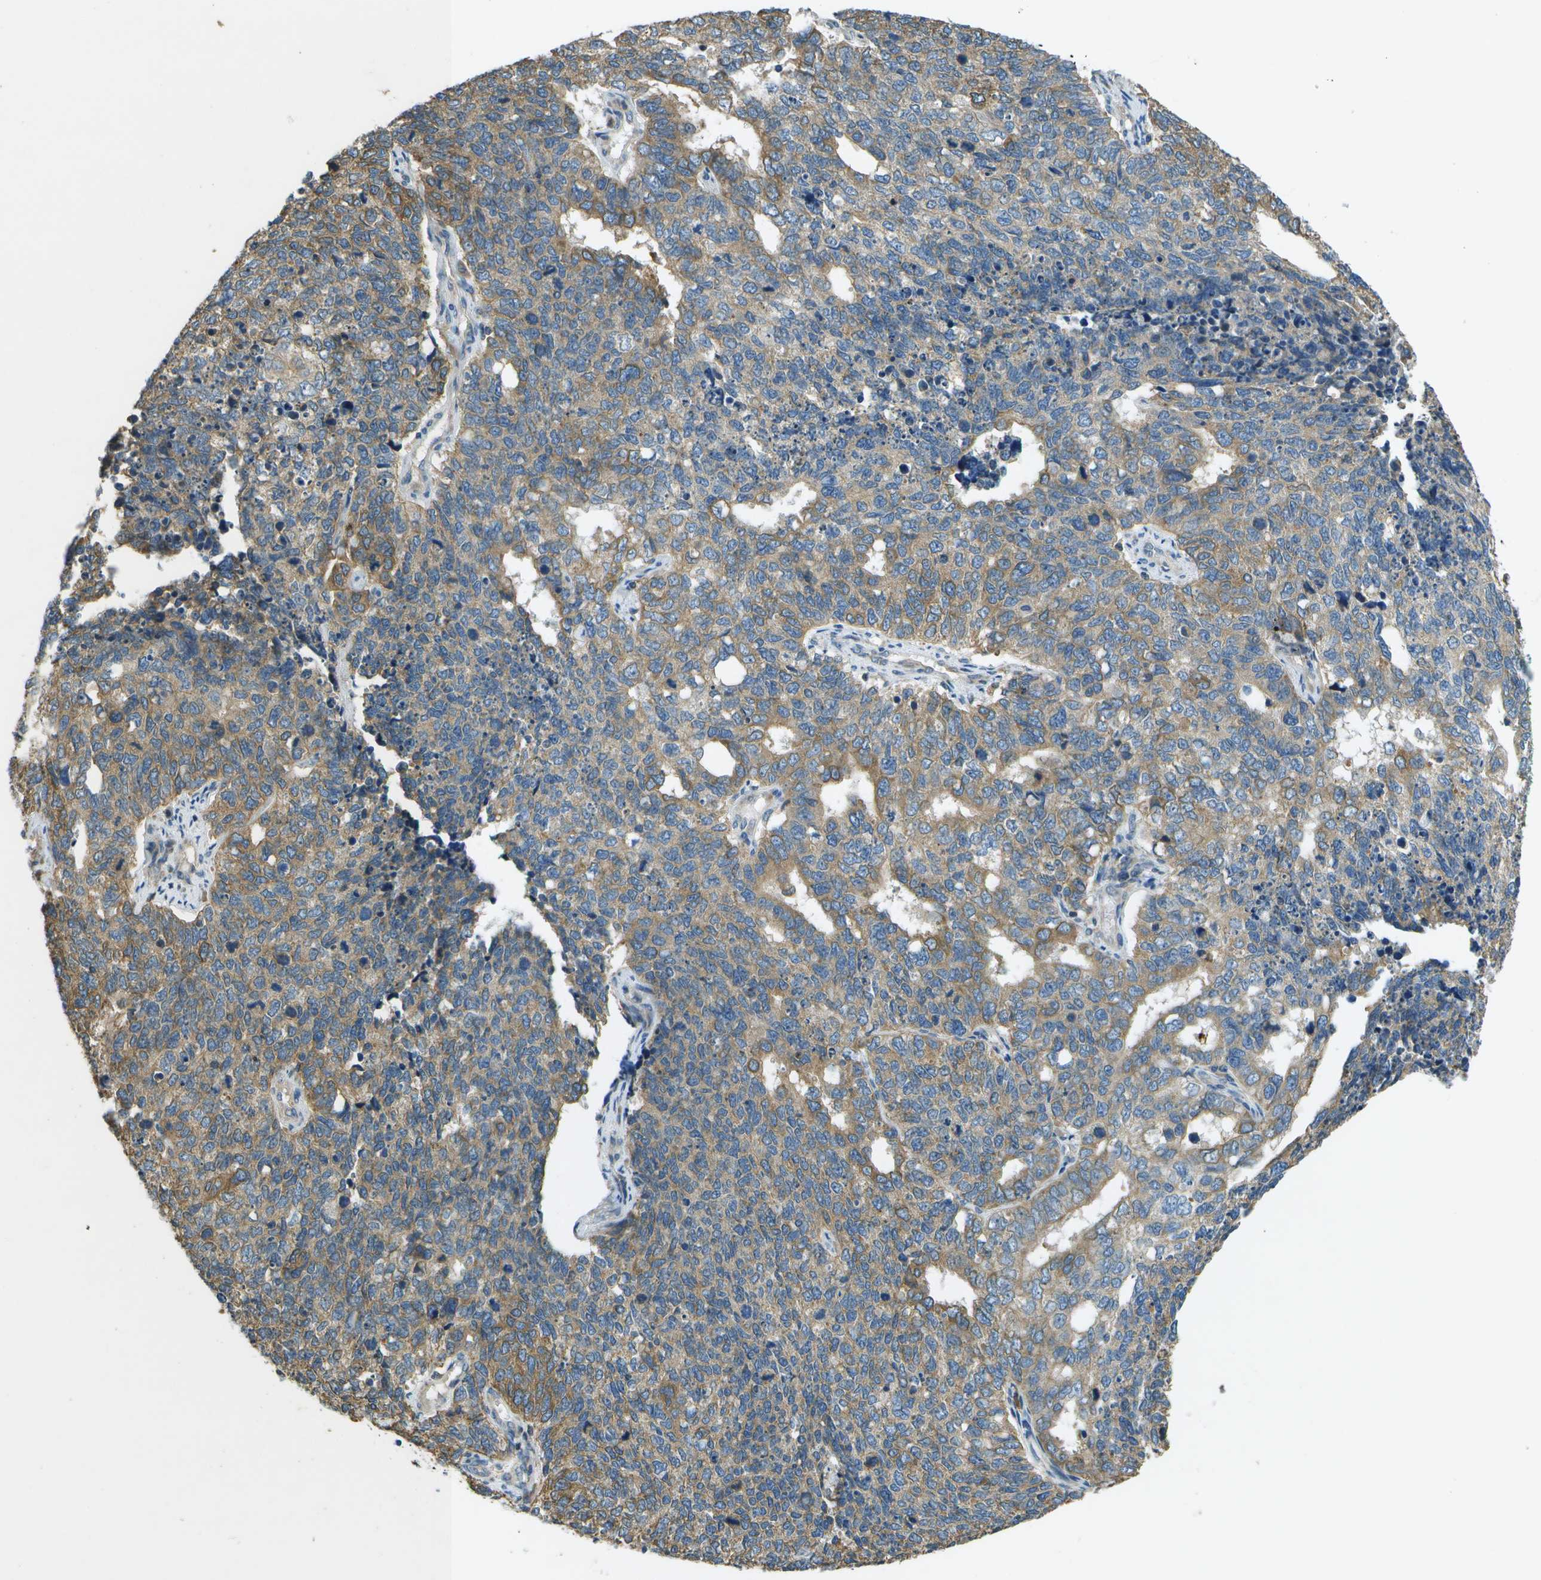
{"staining": {"intensity": "weak", "quantity": ">75%", "location": "cytoplasmic/membranous"}, "tissue": "cervical cancer", "cell_type": "Tumor cells", "image_type": "cancer", "snomed": [{"axis": "morphology", "description": "Squamous cell carcinoma, NOS"}, {"axis": "topography", "description": "Cervix"}], "caption": "Immunohistochemistry (IHC) (DAB (3,3'-diaminobenzidine)) staining of human cervical cancer (squamous cell carcinoma) displays weak cytoplasmic/membranous protein positivity in about >75% of tumor cells.", "gene": "SAMSN1", "patient": {"sex": "female", "age": 63}}